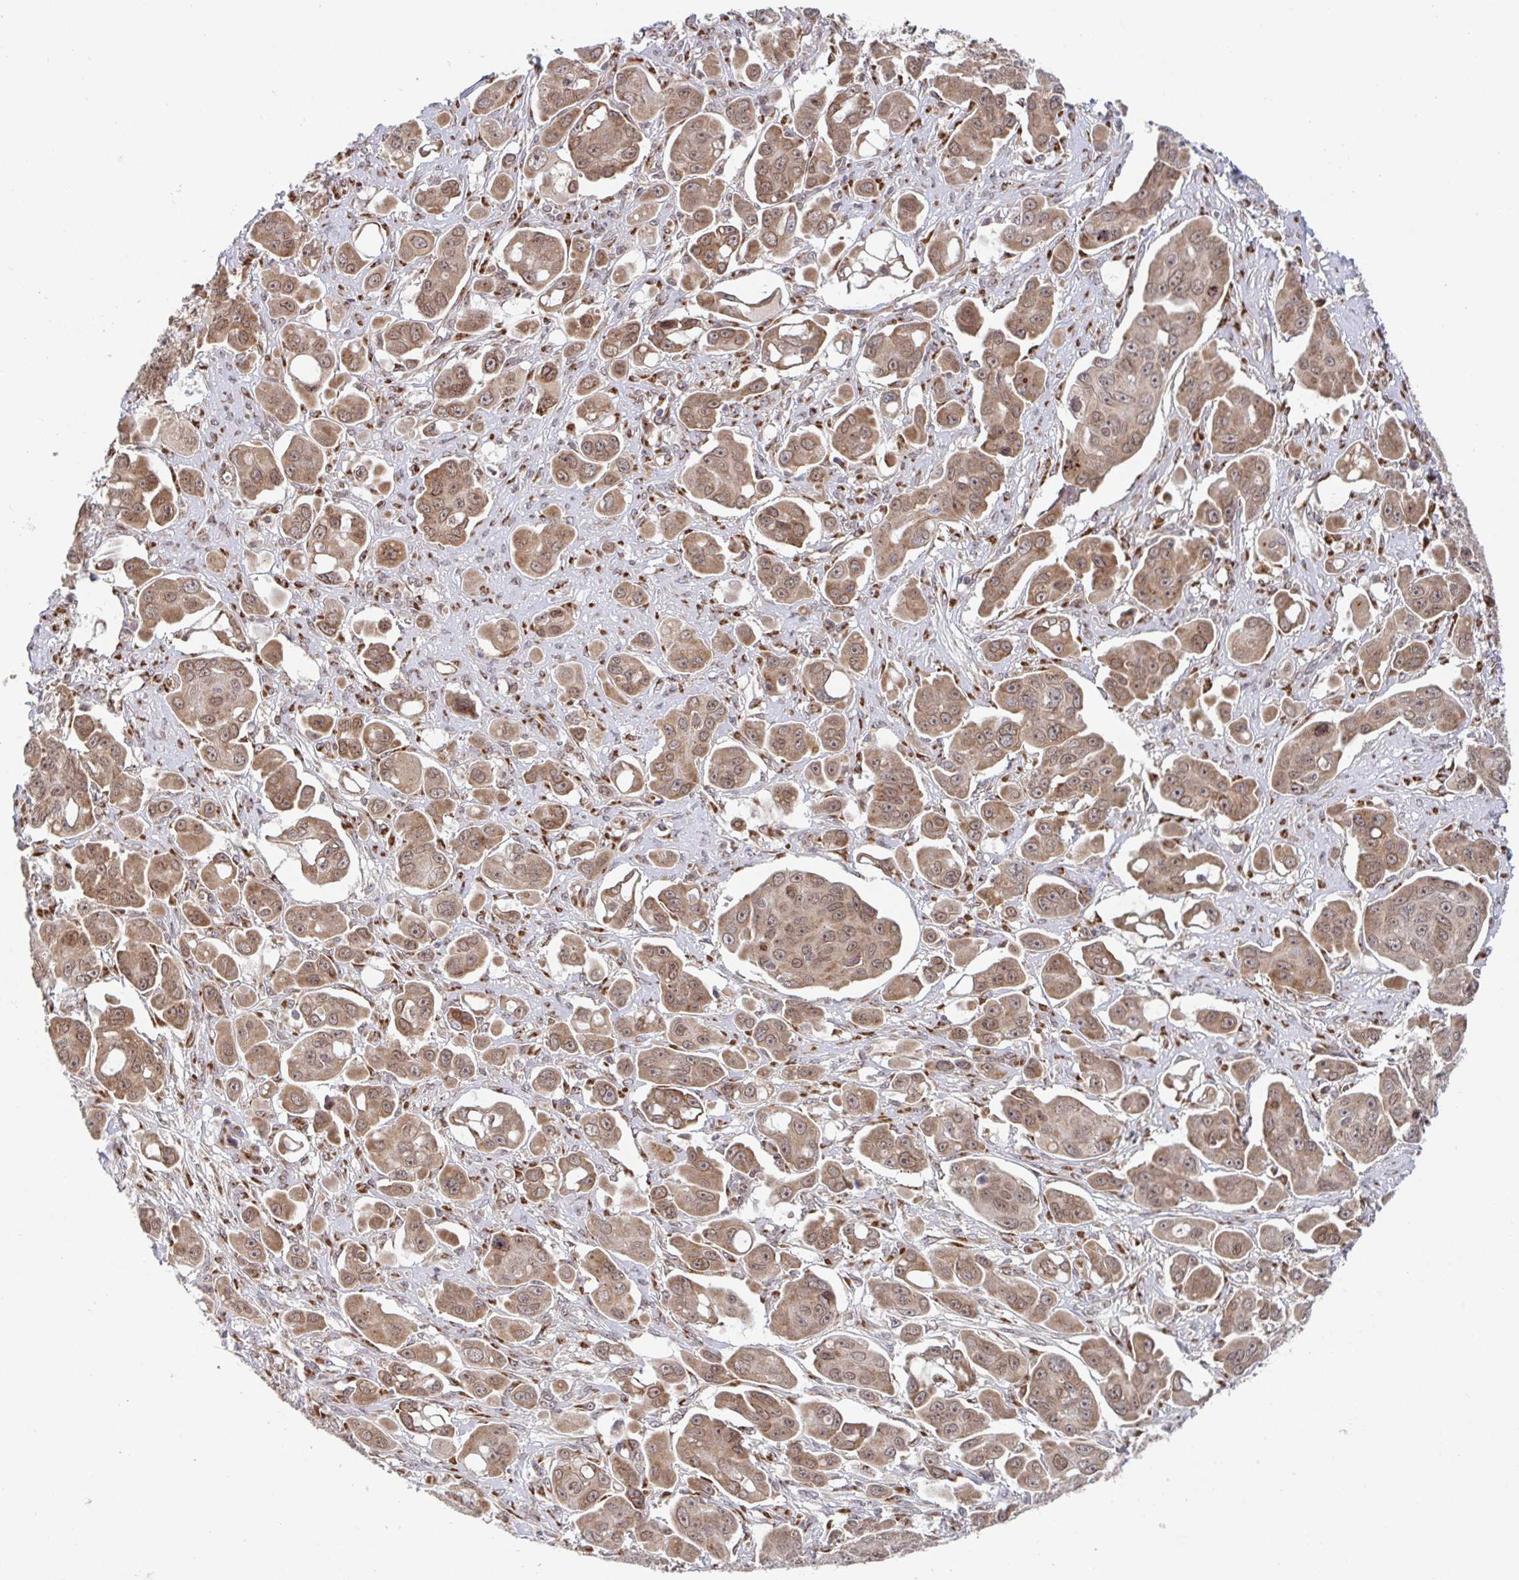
{"staining": {"intensity": "moderate", "quantity": ">75%", "location": "cytoplasmic/membranous"}, "tissue": "ovarian cancer", "cell_type": "Tumor cells", "image_type": "cancer", "snomed": [{"axis": "morphology", "description": "Carcinoma, endometroid"}, {"axis": "topography", "description": "Ovary"}], "caption": "Moderate cytoplasmic/membranous positivity is present in about >75% of tumor cells in ovarian endometroid carcinoma. (DAB (3,3'-diaminobenzidine) = brown stain, brightfield microscopy at high magnification).", "gene": "ATP5MJ", "patient": {"sex": "female", "age": 70}}